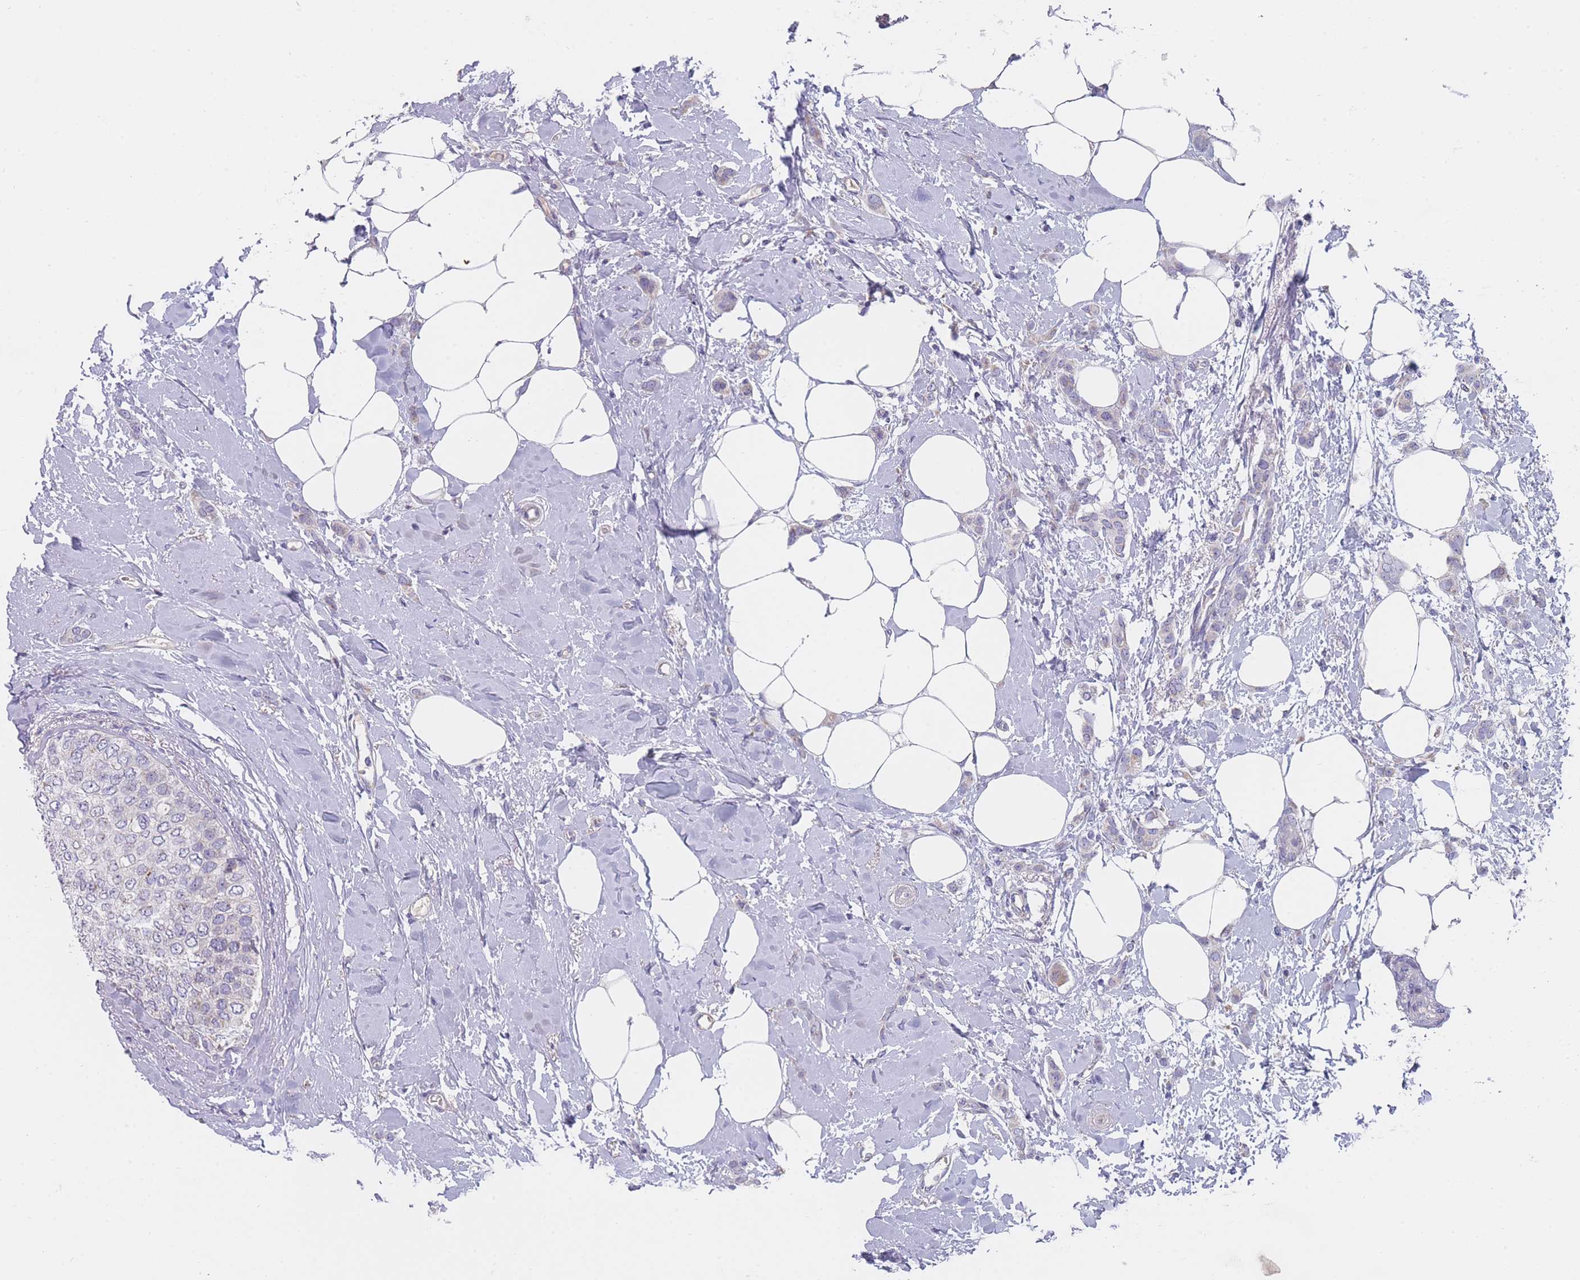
{"staining": {"intensity": "negative", "quantity": "none", "location": "none"}, "tissue": "breast cancer", "cell_type": "Tumor cells", "image_type": "cancer", "snomed": [{"axis": "morphology", "description": "Duct carcinoma"}, {"axis": "topography", "description": "Breast"}], "caption": "DAB immunohistochemical staining of infiltrating ductal carcinoma (breast) reveals no significant positivity in tumor cells.", "gene": "MRPS14", "patient": {"sex": "female", "age": 72}}